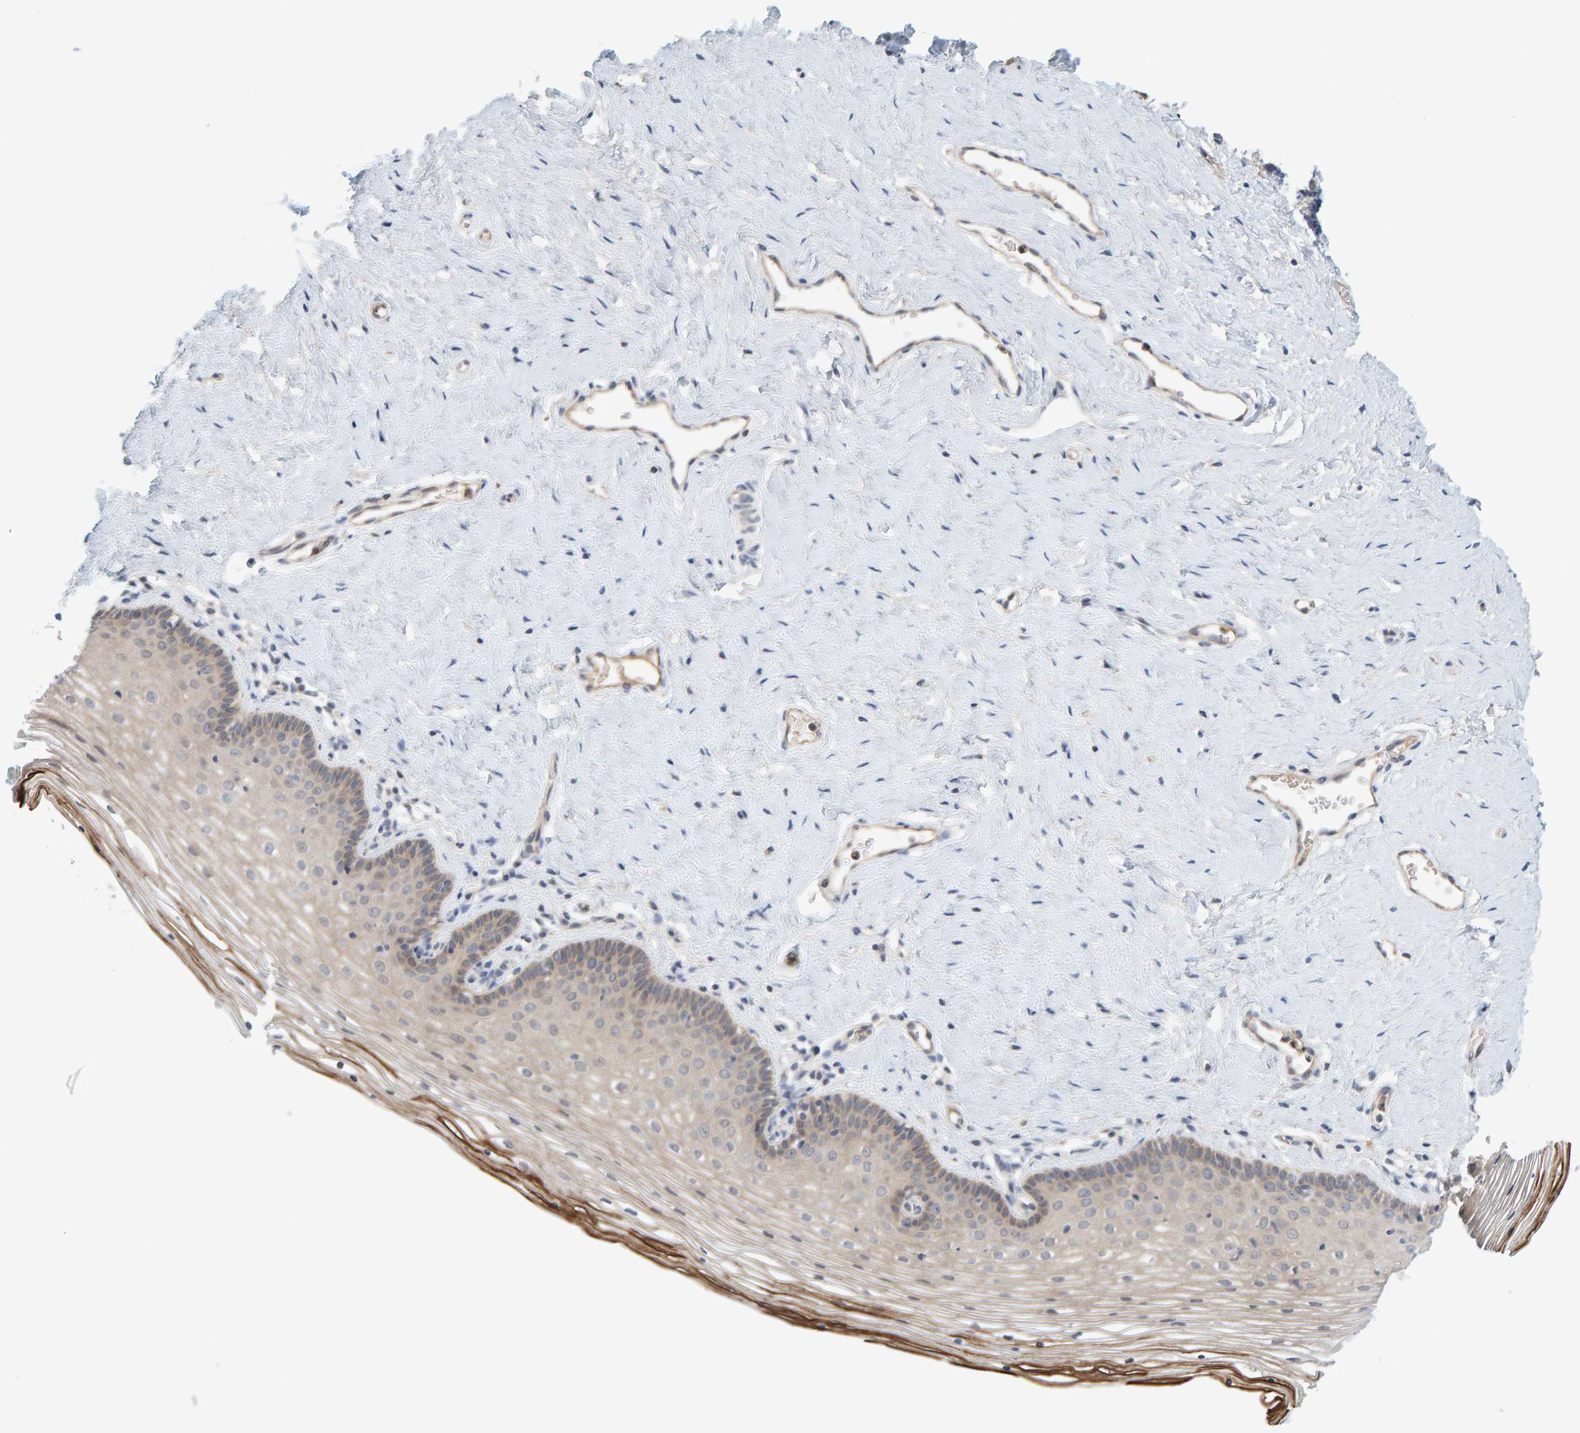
{"staining": {"intensity": "moderate", "quantity": "<25%", "location": "cytoplasmic/membranous"}, "tissue": "vagina", "cell_type": "Squamous epithelial cells", "image_type": "normal", "snomed": [{"axis": "morphology", "description": "Normal tissue, NOS"}, {"axis": "topography", "description": "Vagina"}], "caption": "This is an image of immunohistochemistry staining of normal vagina, which shows moderate staining in the cytoplasmic/membranous of squamous epithelial cells.", "gene": "TATDN1", "patient": {"sex": "female", "age": 32}}